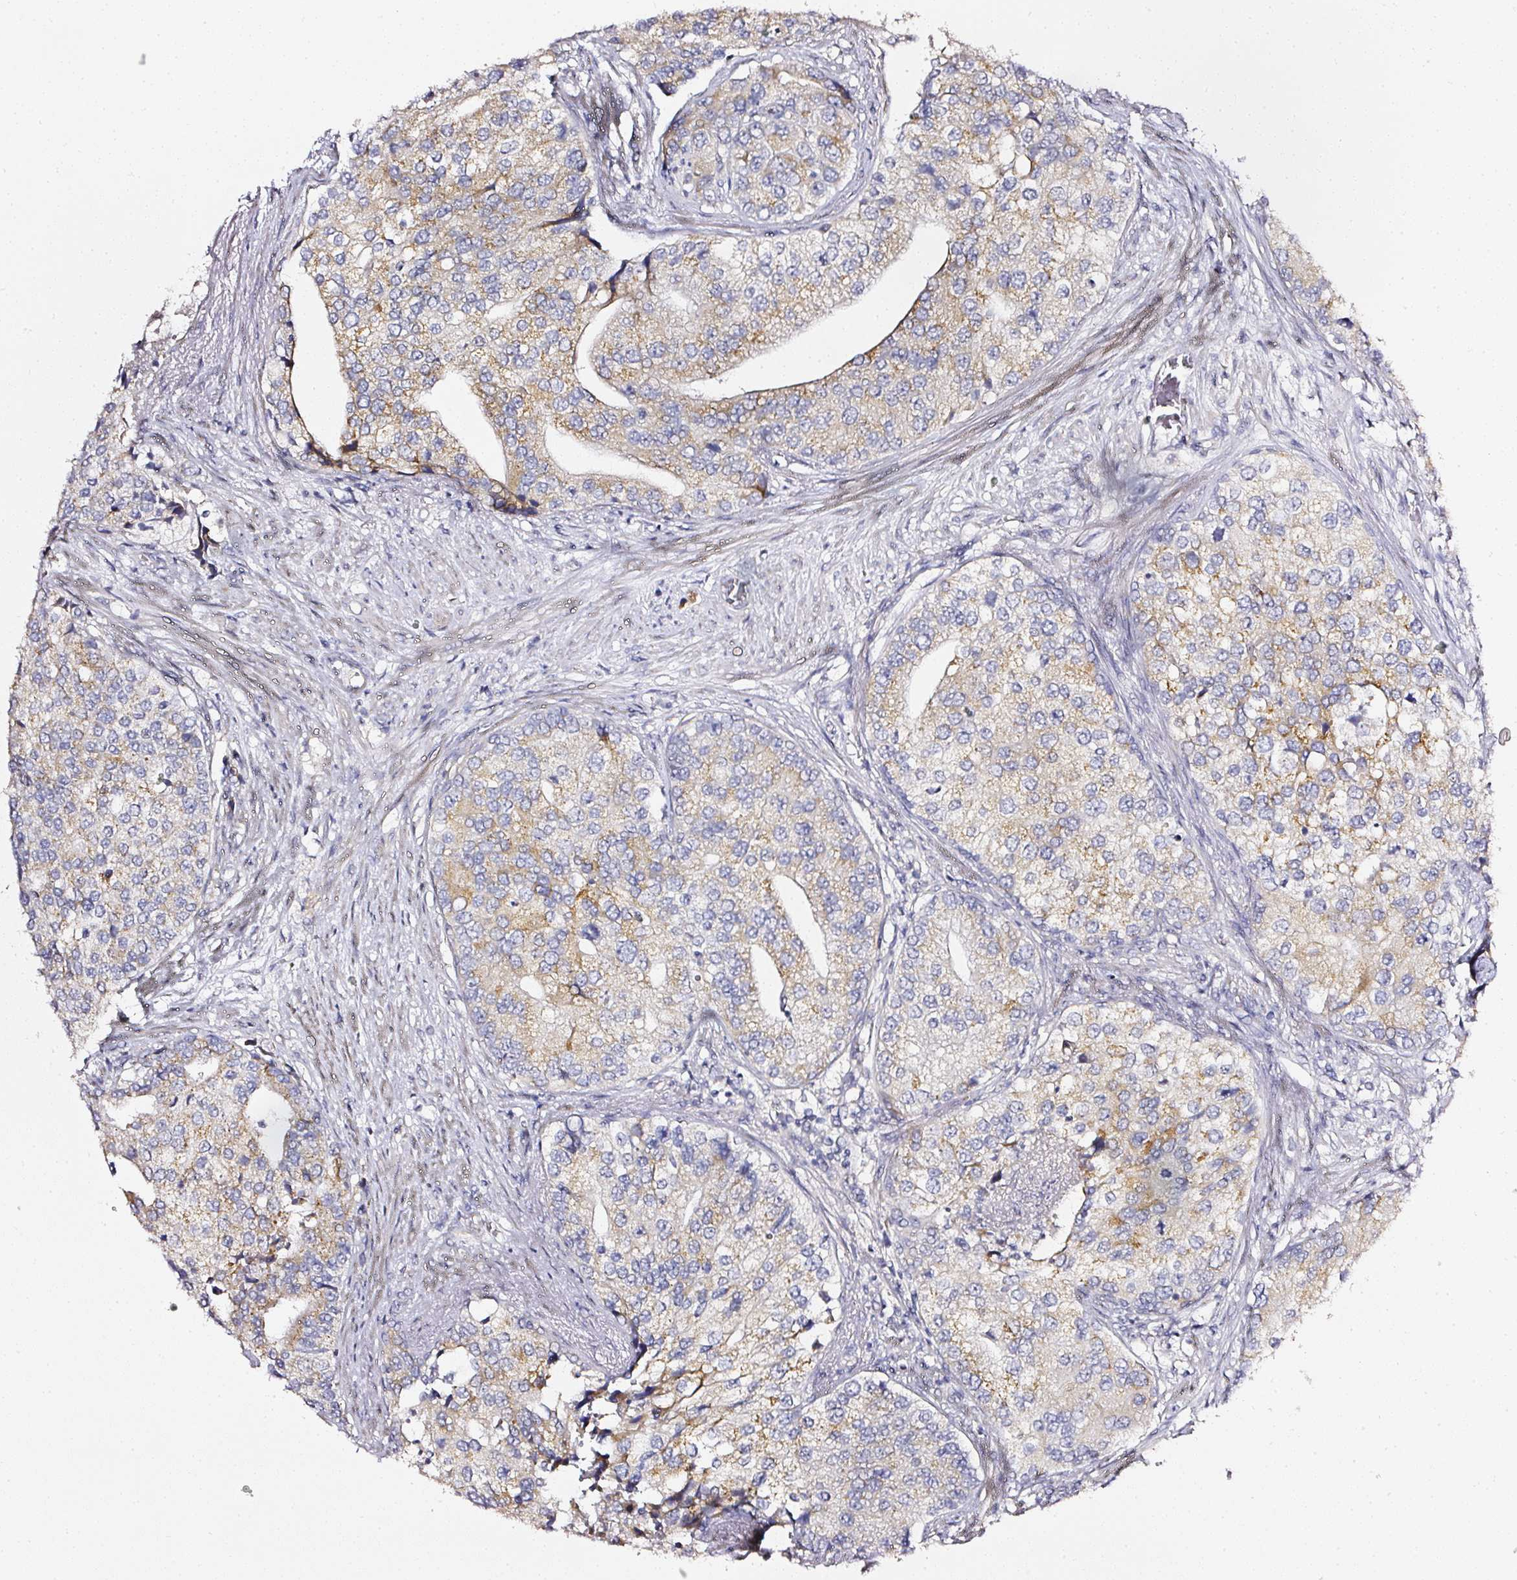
{"staining": {"intensity": "weak", "quantity": ">75%", "location": "cytoplasmic/membranous"}, "tissue": "prostate cancer", "cell_type": "Tumor cells", "image_type": "cancer", "snomed": [{"axis": "morphology", "description": "Adenocarcinoma, High grade"}, {"axis": "topography", "description": "Prostate"}], "caption": "A low amount of weak cytoplasmic/membranous expression is appreciated in about >75% of tumor cells in prostate cancer (high-grade adenocarcinoma) tissue.", "gene": "NTRK1", "patient": {"sex": "male", "age": 62}}